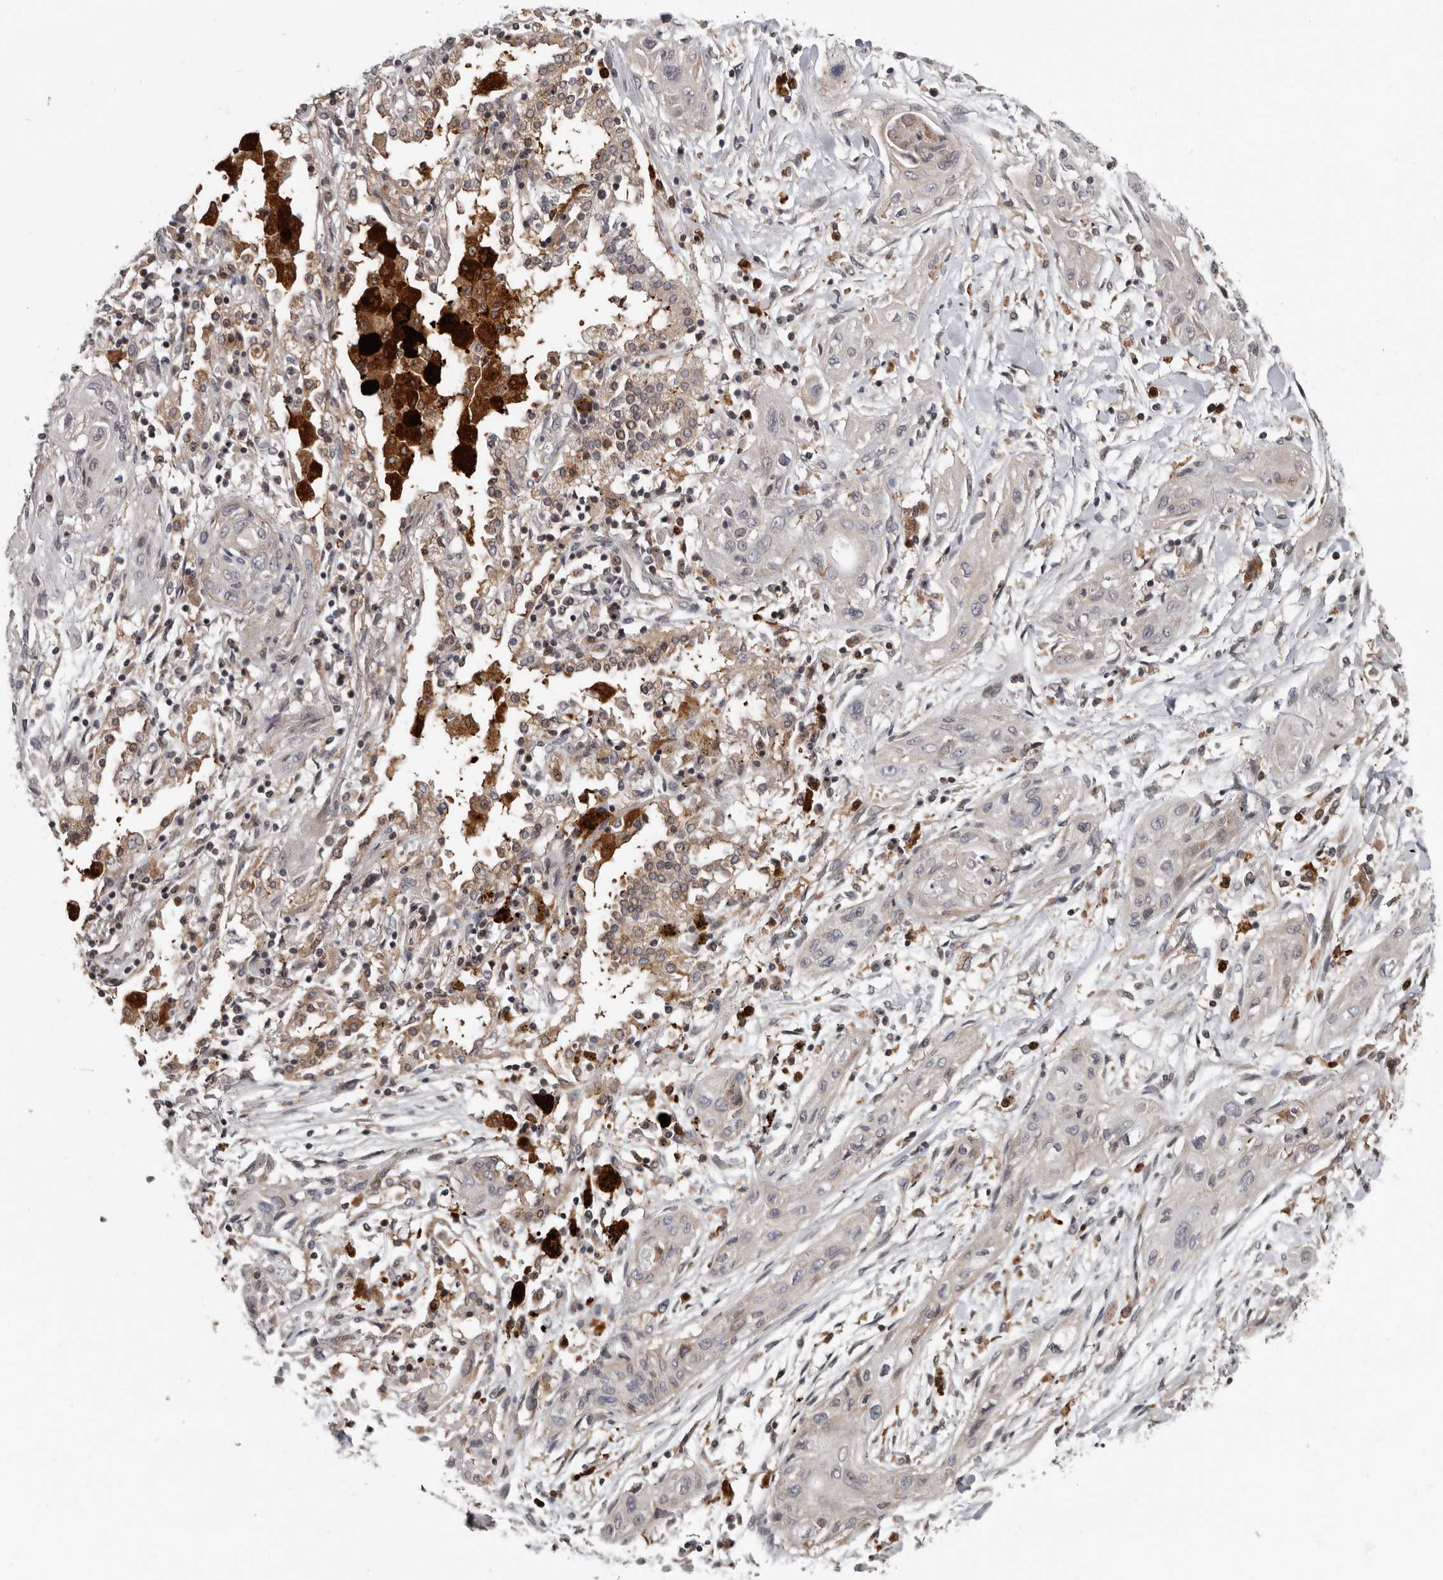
{"staining": {"intensity": "negative", "quantity": "none", "location": "none"}, "tissue": "lung cancer", "cell_type": "Tumor cells", "image_type": "cancer", "snomed": [{"axis": "morphology", "description": "Squamous cell carcinoma, NOS"}, {"axis": "topography", "description": "Lung"}], "caption": "The immunohistochemistry image has no significant positivity in tumor cells of squamous cell carcinoma (lung) tissue.", "gene": "FGFR4", "patient": {"sex": "female", "age": 47}}